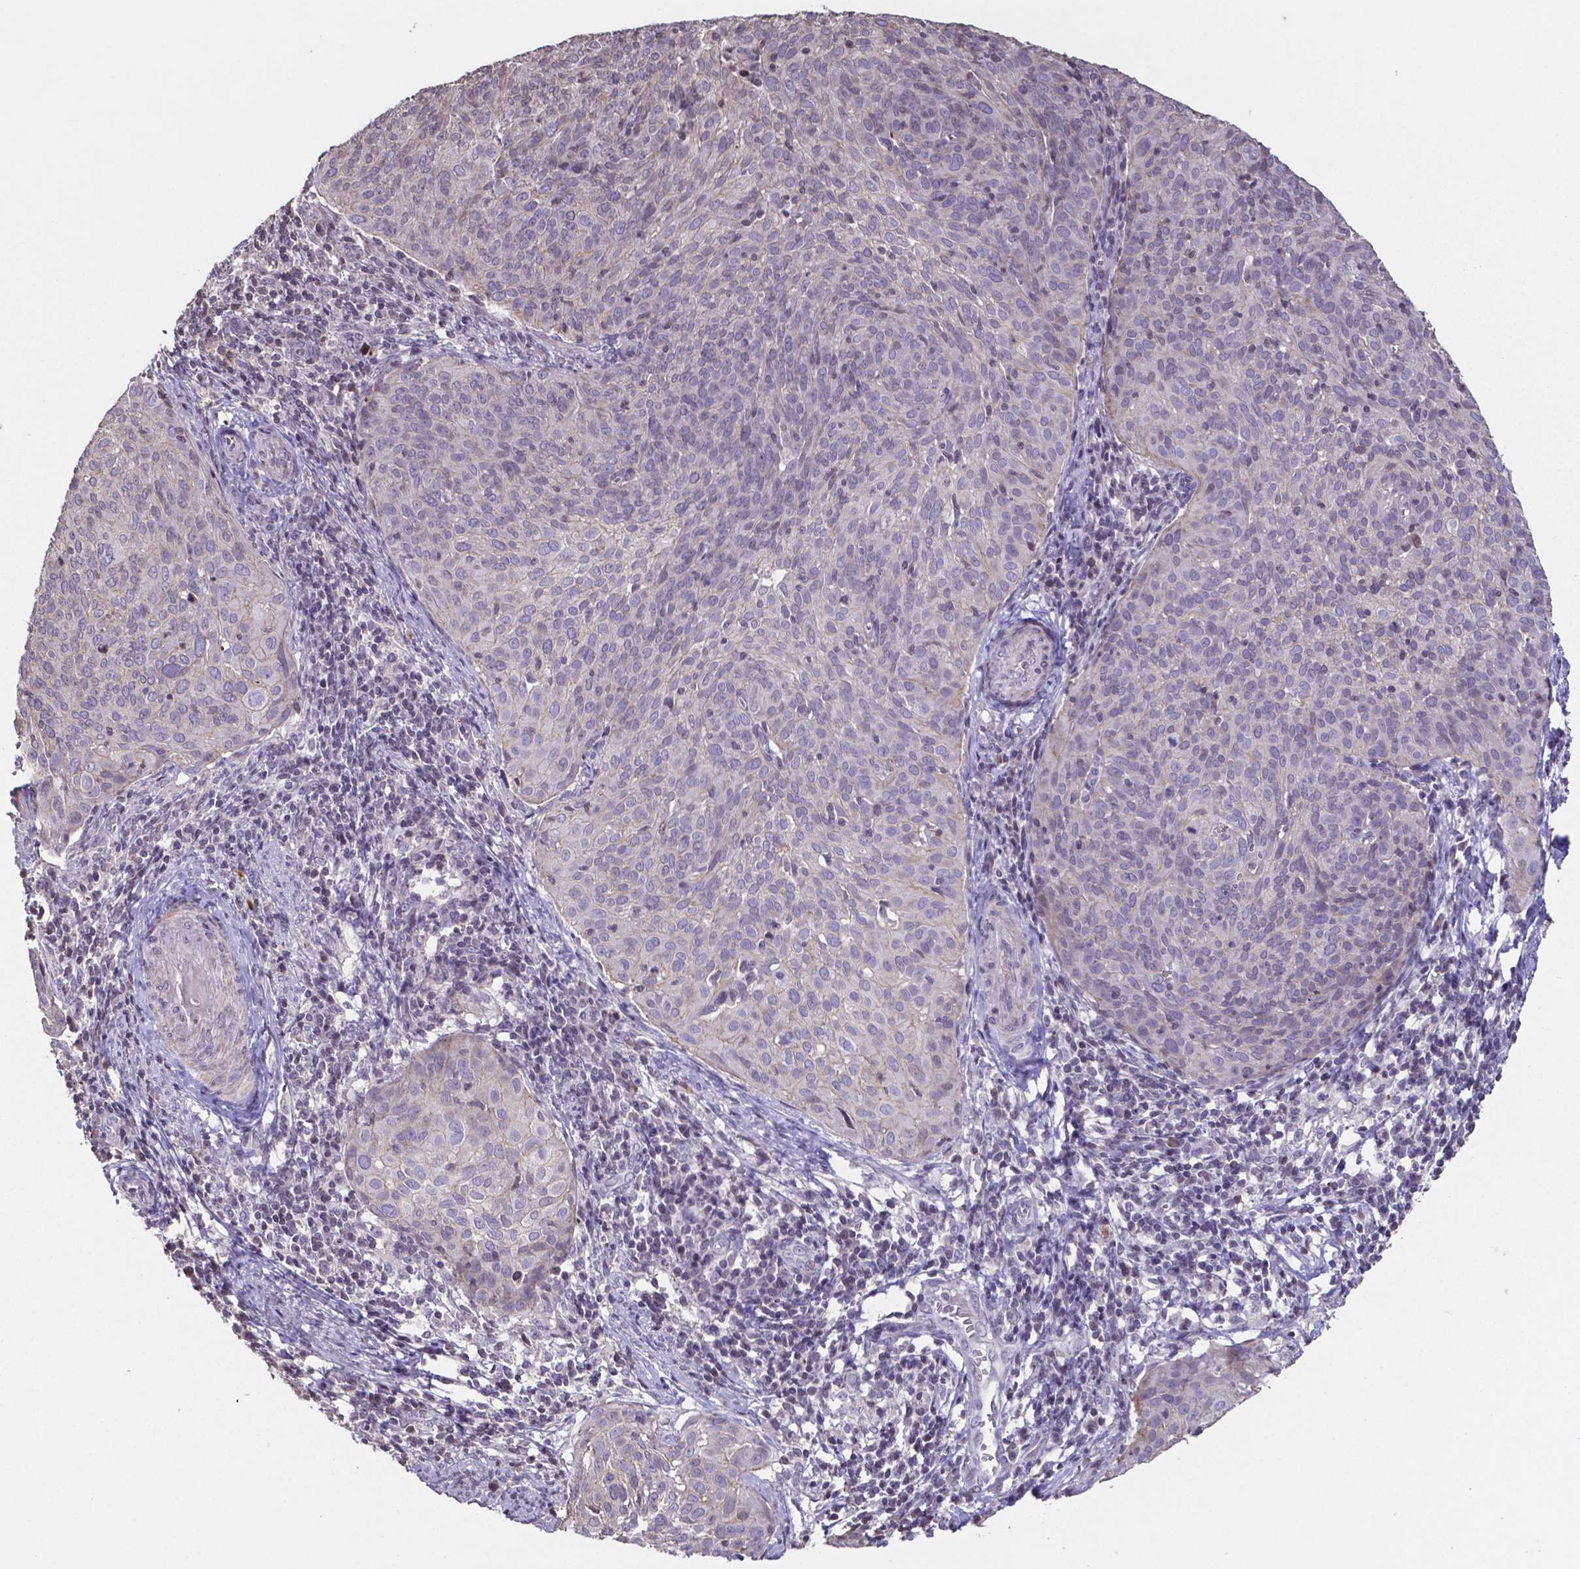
{"staining": {"intensity": "negative", "quantity": "none", "location": "none"}, "tissue": "cervical cancer", "cell_type": "Tumor cells", "image_type": "cancer", "snomed": [{"axis": "morphology", "description": "Squamous cell carcinoma, NOS"}, {"axis": "topography", "description": "Cervix"}], "caption": "DAB (3,3'-diaminobenzidine) immunohistochemical staining of human squamous cell carcinoma (cervical) demonstrates no significant expression in tumor cells.", "gene": "MLC1", "patient": {"sex": "female", "age": 39}}